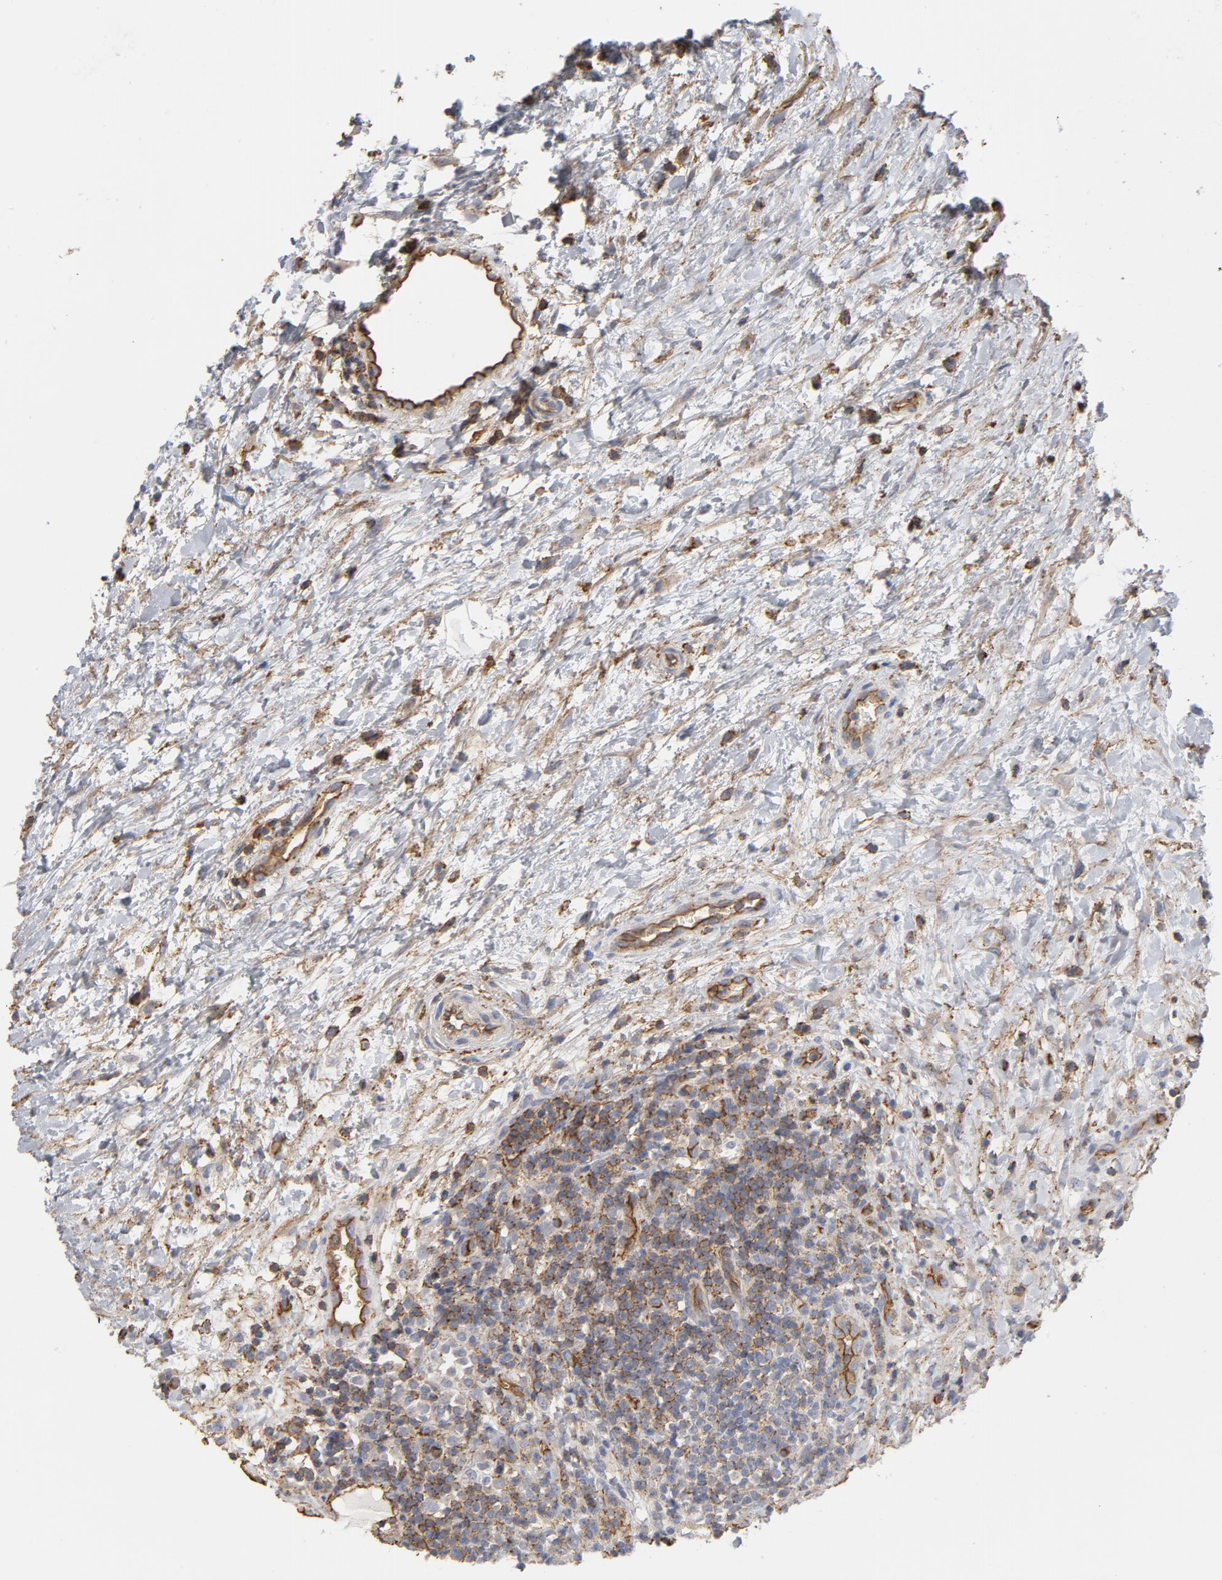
{"staining": {"intensity": "moderate", "quantity": "25%-75%", "location": "cytoplasmic/membranous"}, "tissue": "lymphoma", "cell_type": "Tumor cells", "image_type": "cancer", "snomed": [{"axis": "morphology", "description": "Malignant lymphoma, non-Hodgkin's type, Low grade"}, {"axis": "topography", "description": "Lymph node"}], "caption": "High-power microscopy captured an IHC micrograph of malignant lymphoma, non-Hodgkin's type (low-grade), revealing moderate cytoplasmic/membranous expression in approximately 25%-75% of tumor cells.", "gene": "OXA1L", "patient": {"sex": "female", "age": 76}}